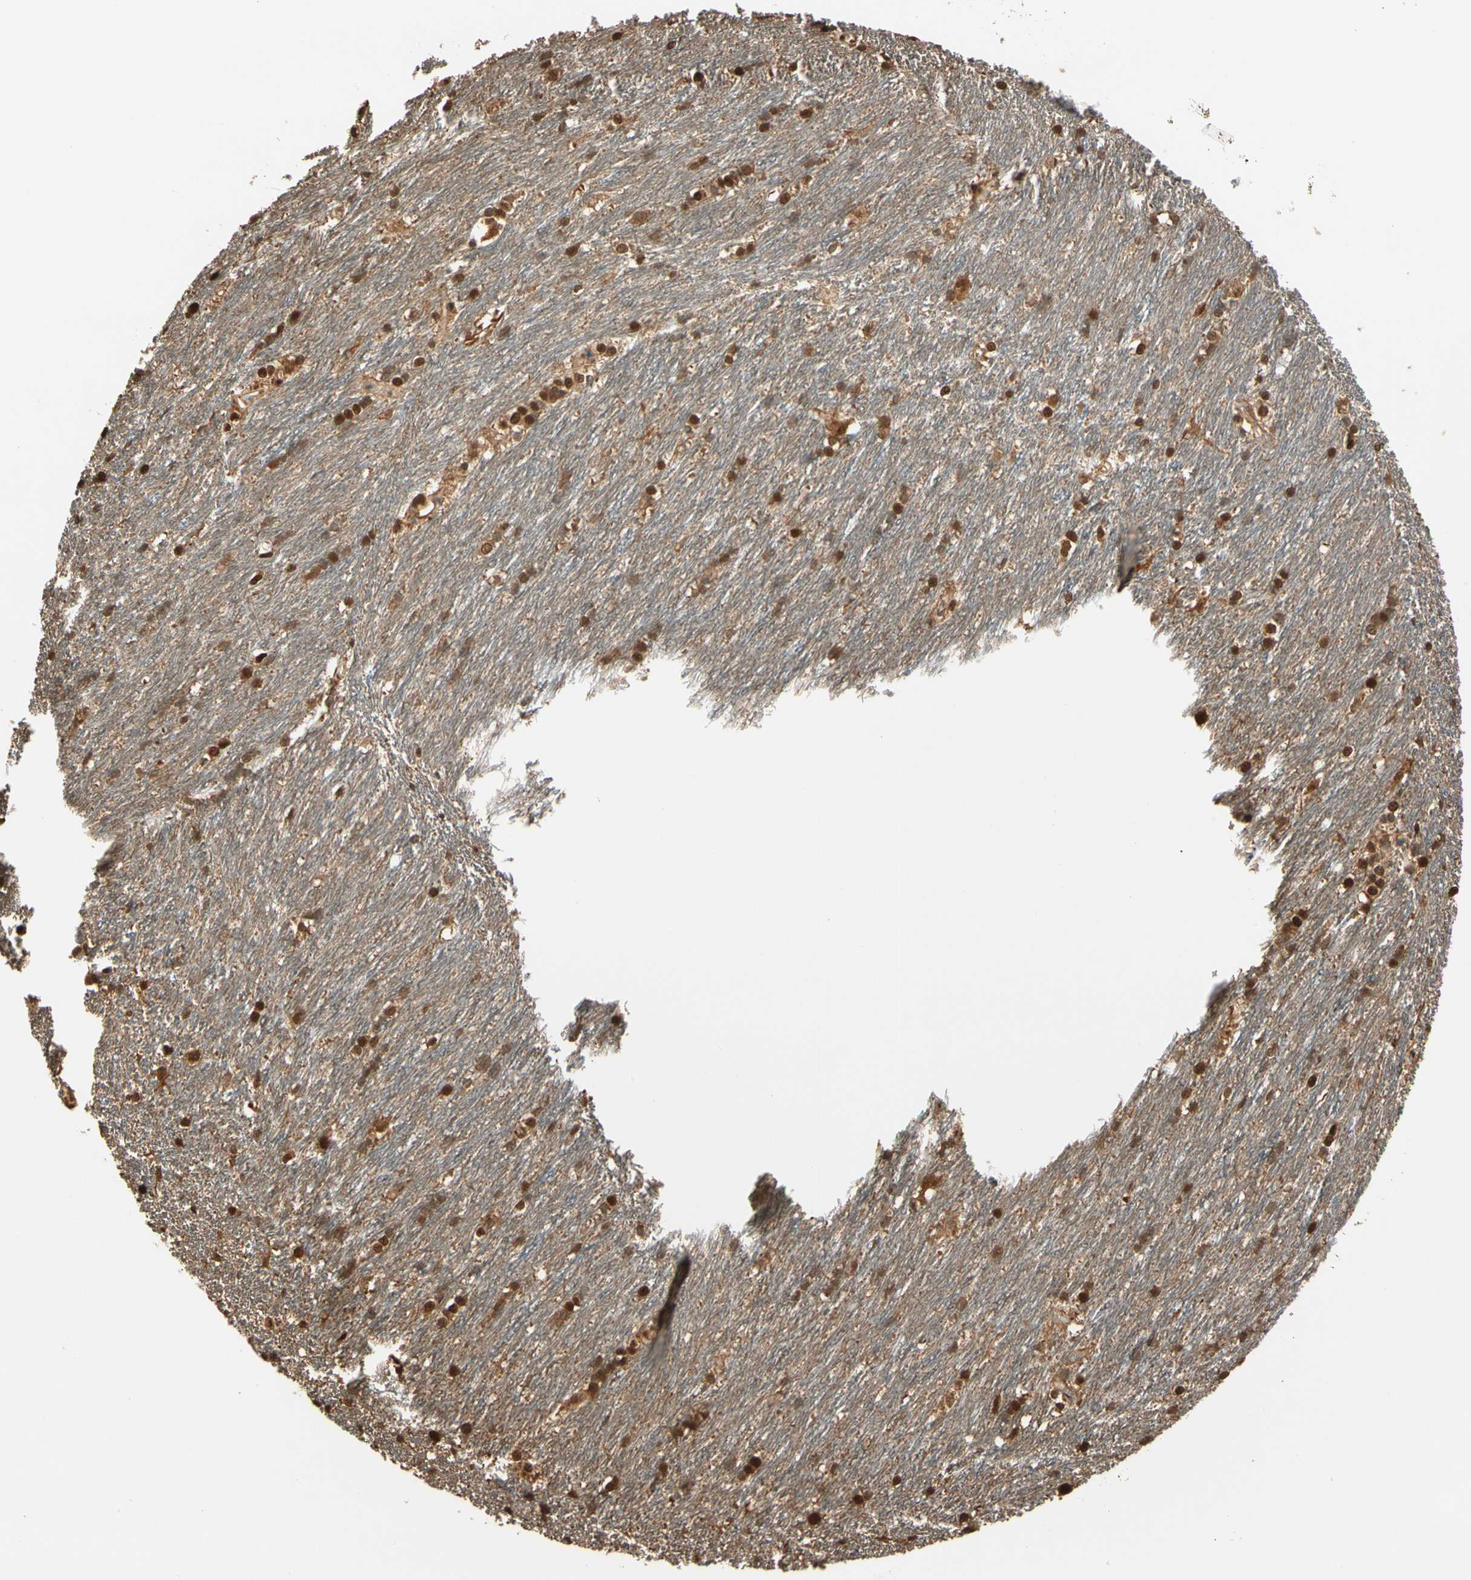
{"staining": {"intensity": "moderate", "quantity": ">75%", "location": "cytoplasmic/membranous,nuclear"}, "tissue": "caudate", "cell_type": "Glial cells", "image_type": "normal", "snomed": [{"axis": "morphology", "description": "Normal tissue, NOS"}, {"axis": "topography", "description": "Lateral ventricle wall"}], "caption": "Moderate cytoplasmic/membranous,nuclear protein staining is present in approximately >75% of glial cells in caudate.", "gene": "PNCK", "patient": {"sex": "female", "age": 19}}